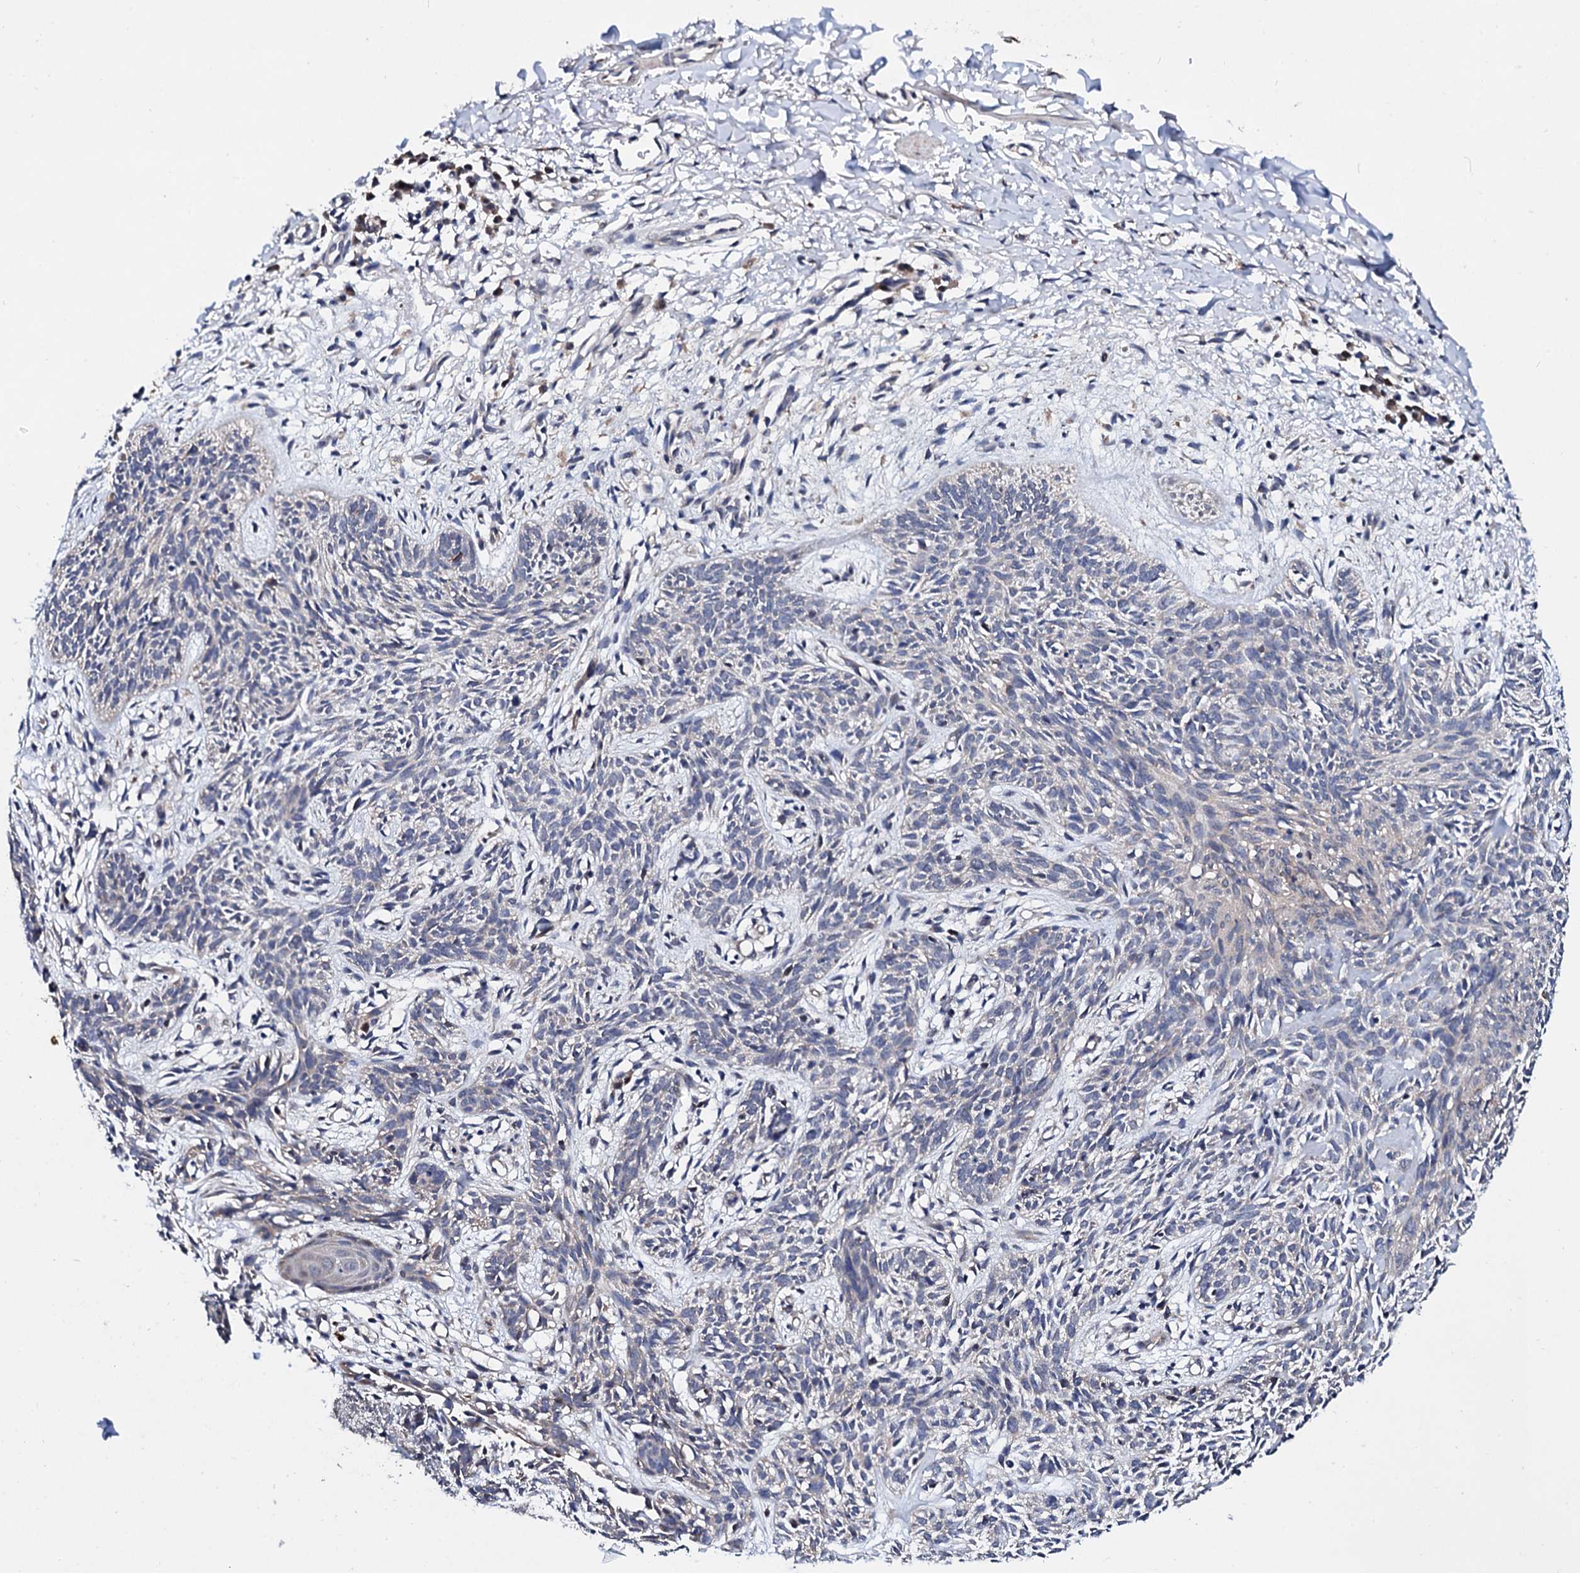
{"staining": {"intensity": "negative", "quantity": "none", "location": "none"}, "tissue": "skin cancer", "cell_type": "Tumor cells", "image_type": "cancer", "snomed": [{"axis": "morphology", "description": "Basal cell carcinoma"}, {"axis": "topography", "description": "Skin"}], "caption": "A micrograph of basal cell carcinoma (skin) stained for a protein displays no brown staining in tumor cells.", "gene": "IP6K1", "patient": {"sex": "female", "age": 66}}